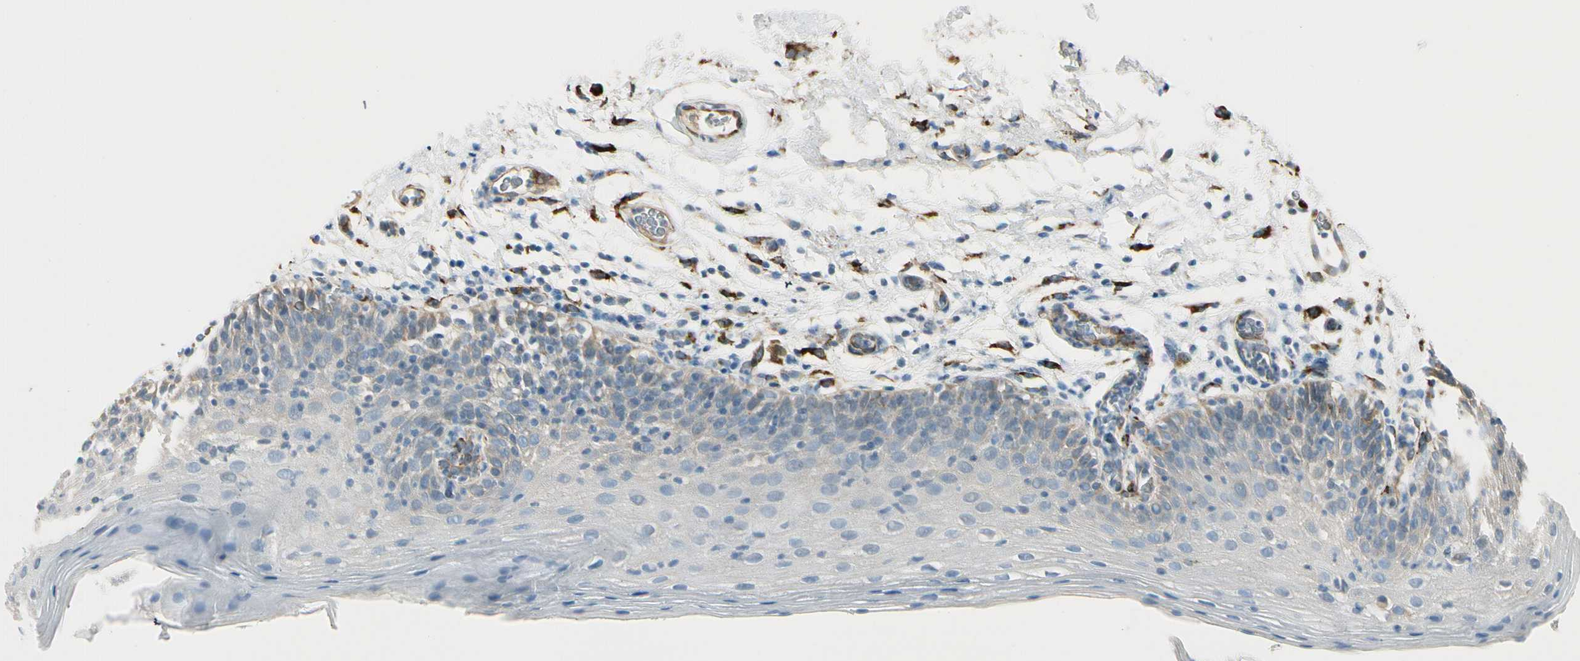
{"staining": {"intensity": "weak", "quantity": "<25%", "location": "cytoplasmic/membranous"}, "tissue": "oral mucosa", "cell_type": "Squamous epithelial cells", "image_type": "normal", "snomed": [{"axis": "morphology", "description": "Normal tissue, NOS"}, {"axis": "morphology", "description": "Squamous cell carcinoma, NOS"}, {"axis": "topography", "description": "Skeletal muscle"}, {"axis": "topography", "description": "Oral tissue"}], "caption": "Human oral mucosa stained for a protein using immunohistochemistry demonstrates no expression in squamous epithelial cells.", "gene": "FKBP7", "patient": {"sex": "male", "age": 71}}